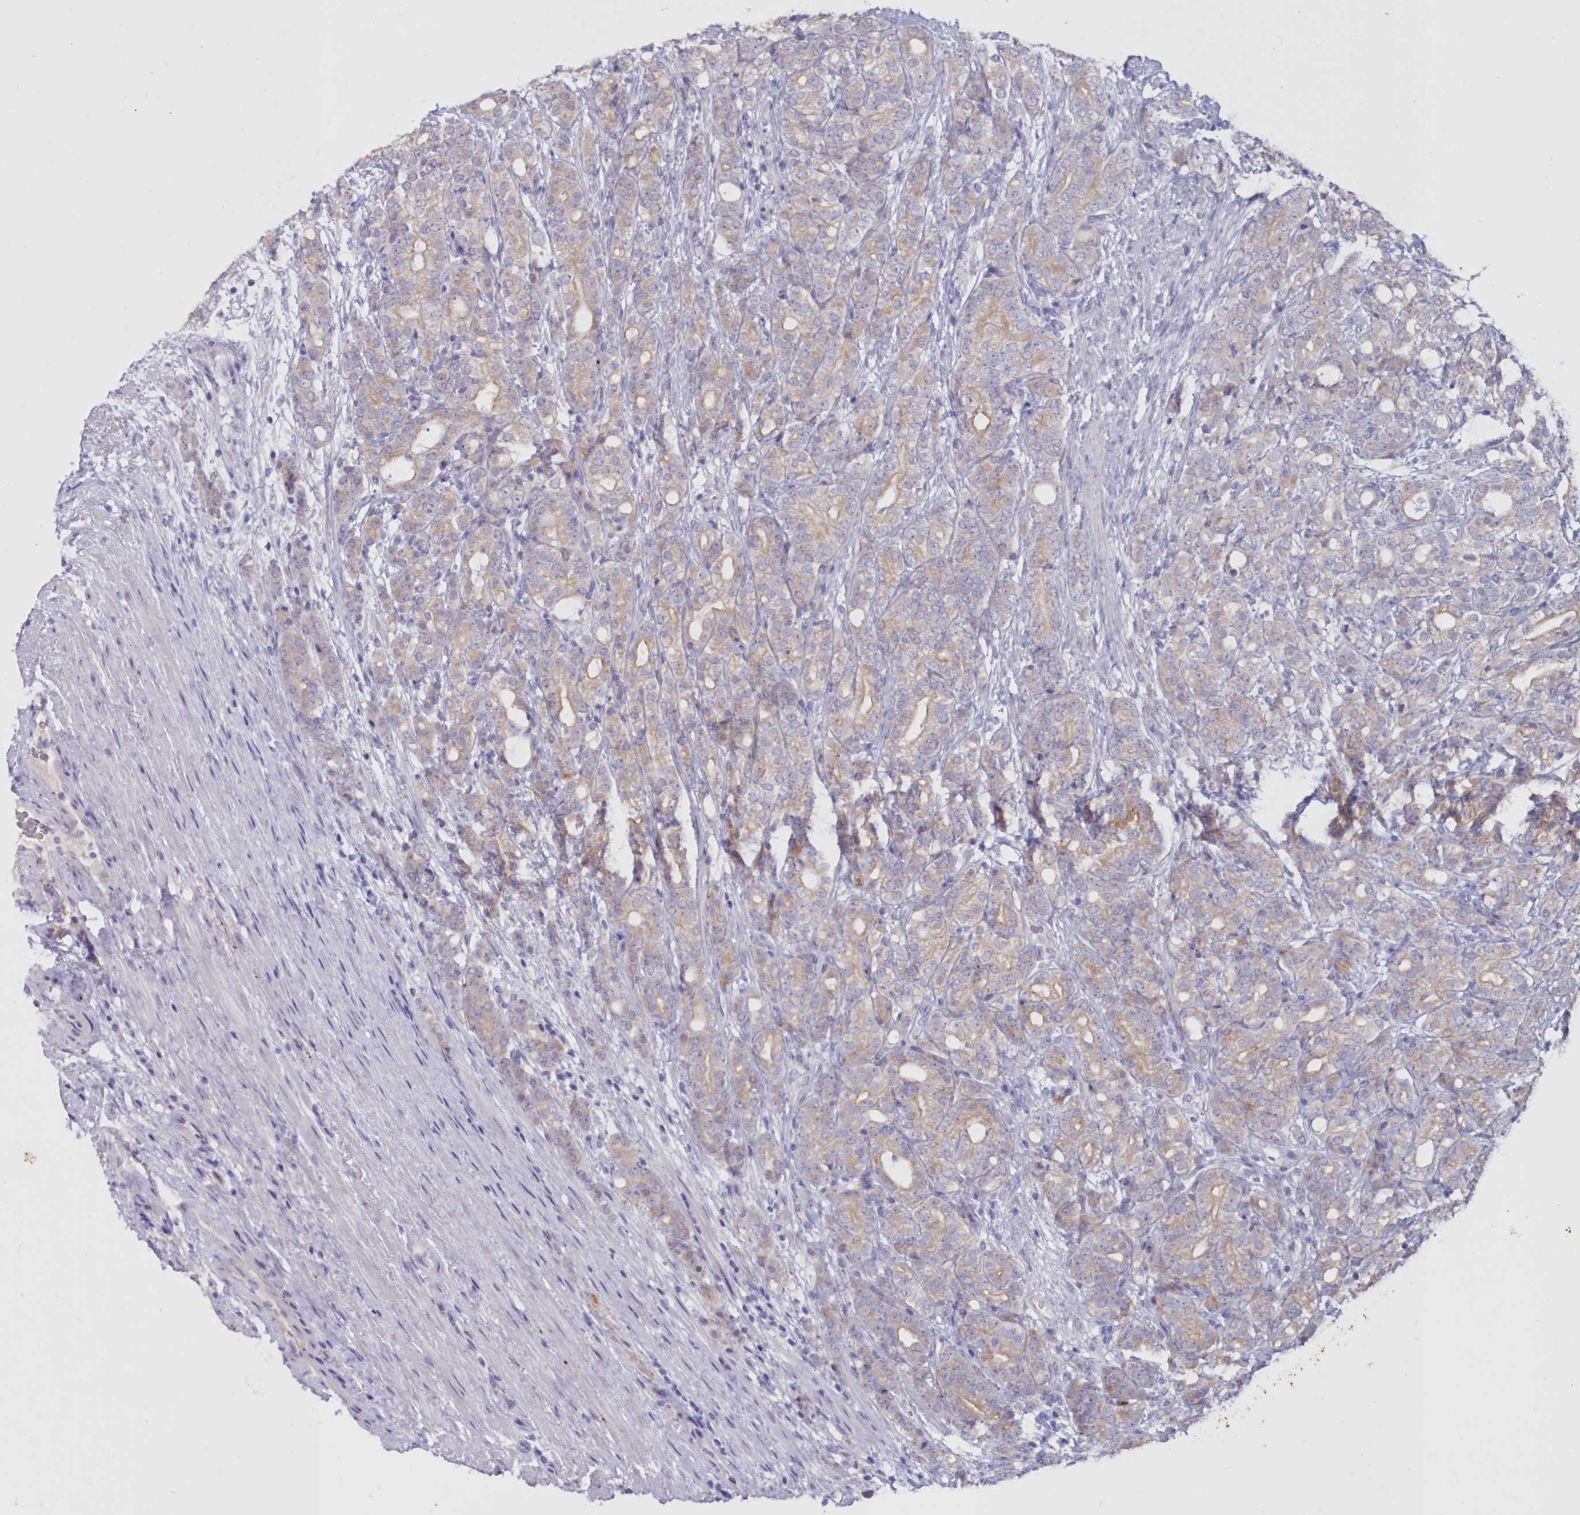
{"staining": {"intensity": "weak", "quantity": "<25%", "location": "cytoplasmic/membranous"}, "tissue": "prostate cancer", "cell_type": "Tumor cells", "image_type": "cancer", "snomed": [{"axis": "morphology", "description": "Adenocarcinoma, High grade"}, {"axis": "topography", "description": "Prostate"}], "caption": "A high-resolution photomicrograph shows IHC staining of prostate cancer (adenocarcinoma (high-grade)), which demonstrates no significant expression in tumor cells.", "gene": "SNED1", "patient": {"sex": "male", "age": 57}}